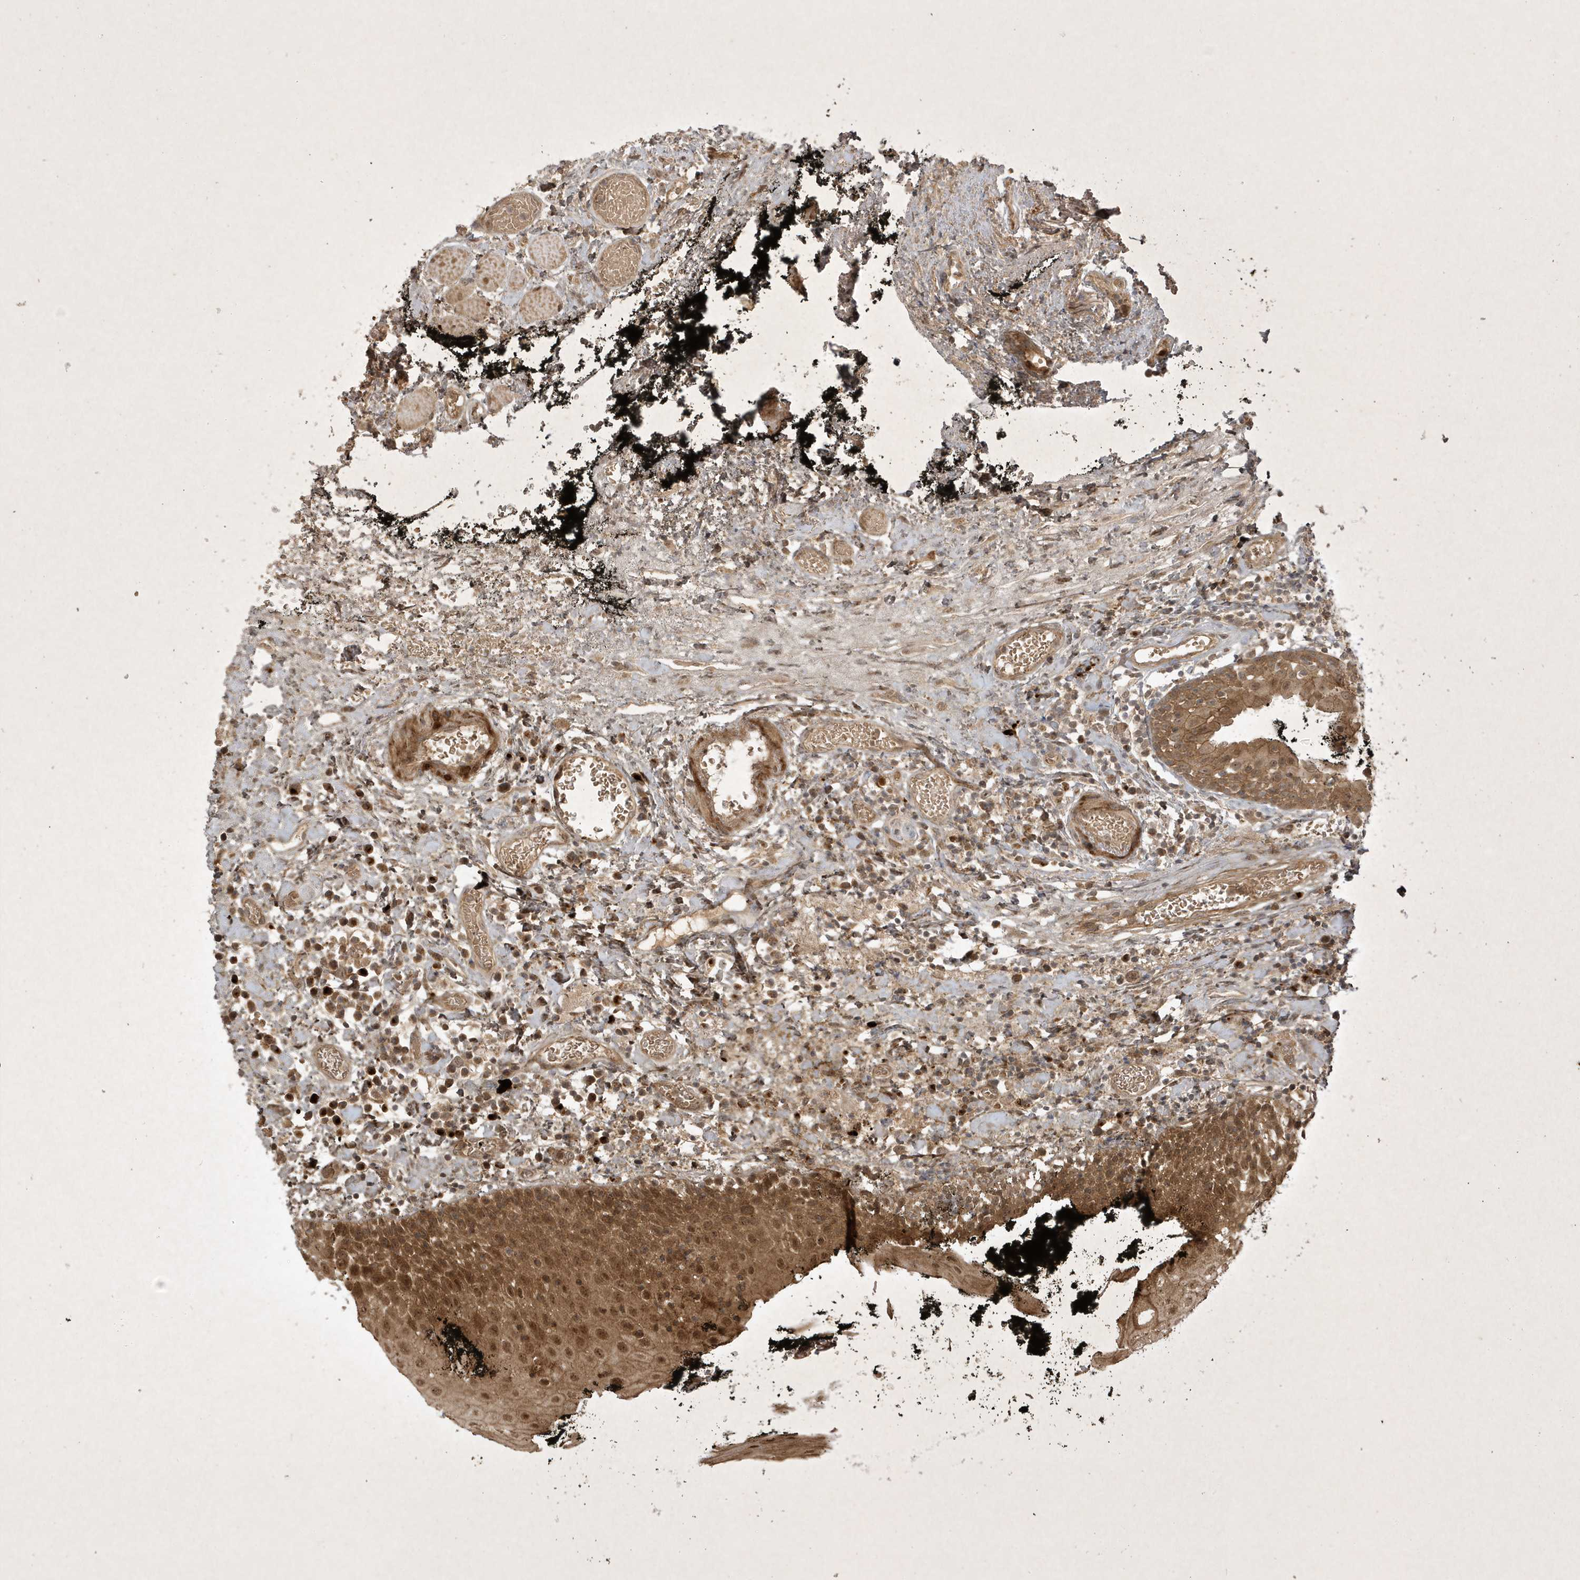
{"staining": {"intensity": "moderate", "quantity": ">75%", "location": "cytoplasmic/membranous,nuclear"}, "tissue": "oral mucosa", "cell_type": "Squamous epithelial cells", "image_type": "normal", "snomed": [{"axis": "morphology", "description": "Normal tissue, NOS"}, {"axis": "topography", "description": "Oral tissue"}], "caption": "A medium amount of moderate cytoplasmic/membranous,nuclear expression is identified in about >75% of squamous epithelial cells in normal oral mucosa.", "gene": "FAM83C", "patient": {"sex": "male", "age": 74}}